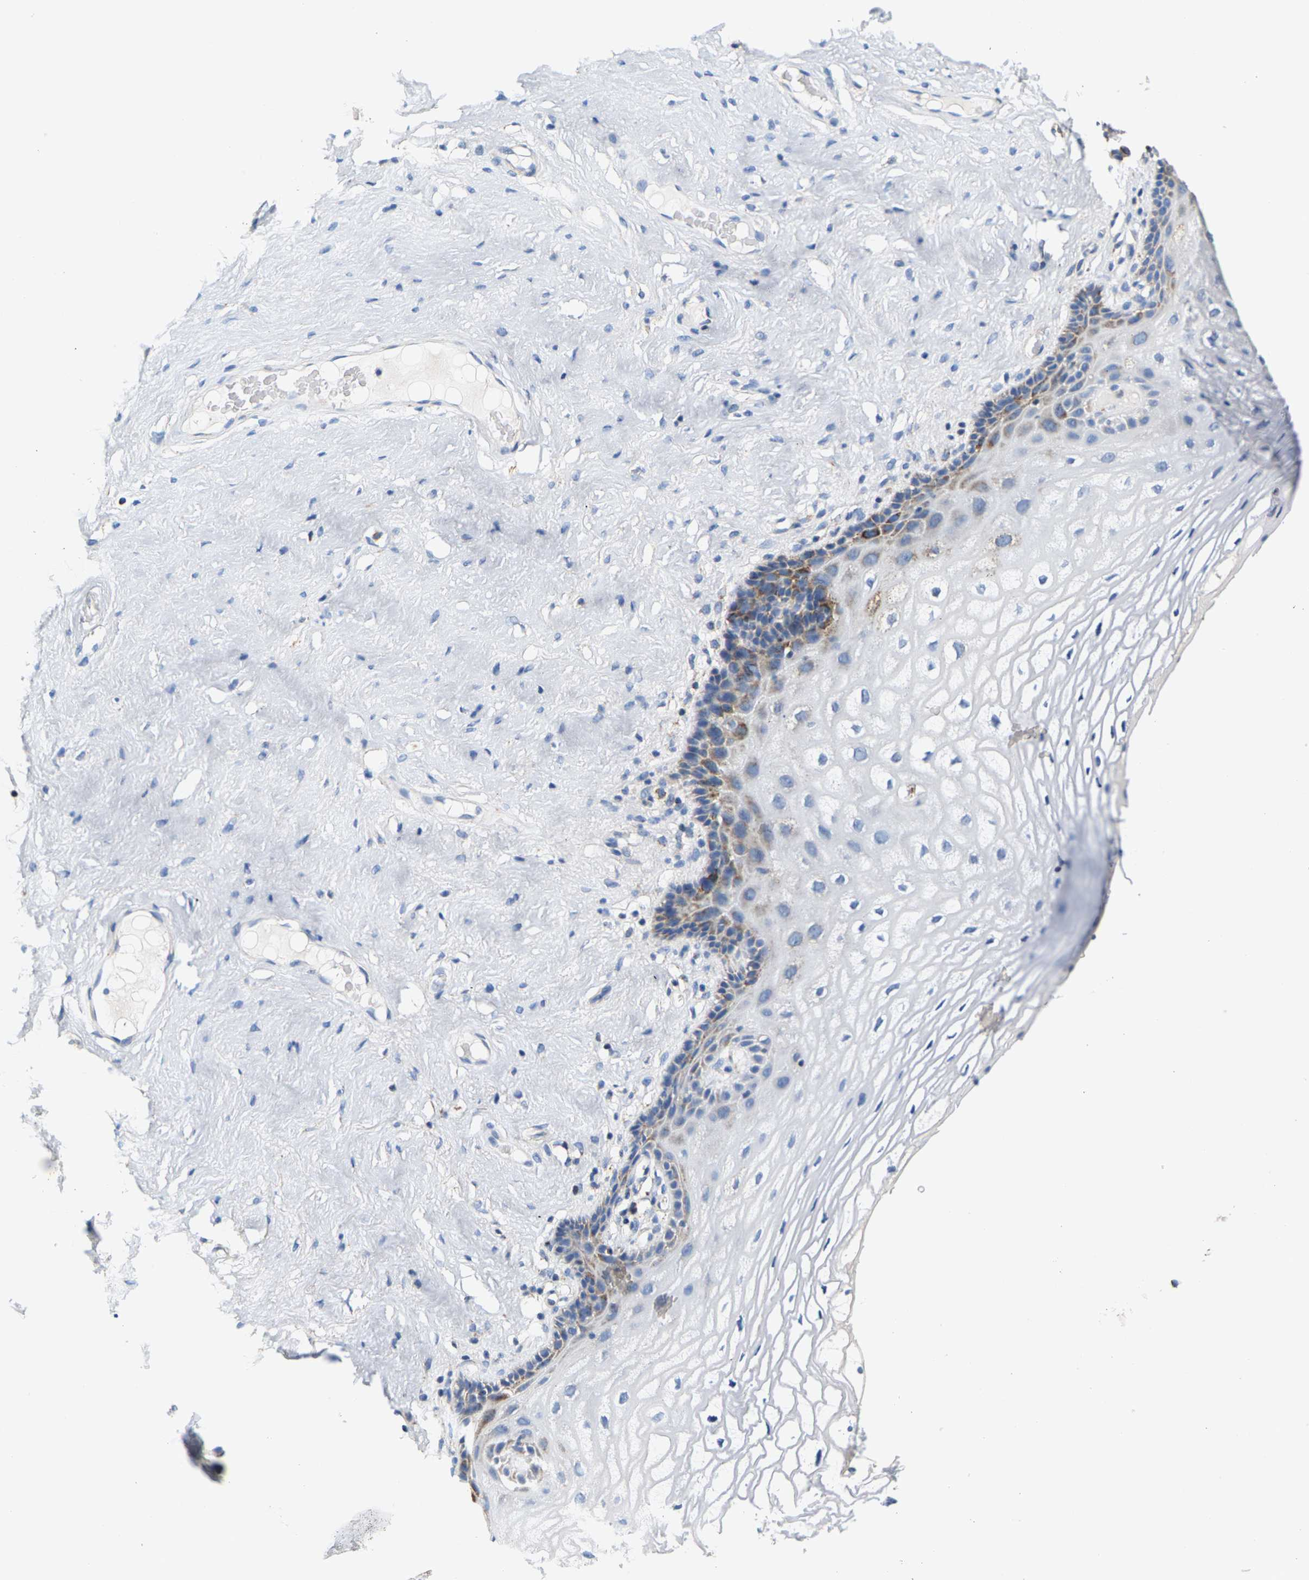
{"staining": {"intensity": "moderate", "quantity": "<25%", "location": "cytoplasmic/membranous"}, "tissue": "vagina", "cell_type": "Squamous epithelial cells", "image_type": "normal", "snomed": [{"axis": "morphology", "description": "Normal tissue, NOS"}, {"axis": "morphology", "description": "Adenocarcinoma, NOS"}, {"axis": "topography", "description": "Rectum"}, {"axis": "topography", "description": "Vagina"}], "caption": "Protein expression analysis of benign human vagina reveals moderate cytoplasmic/membranous expression in approximately <25% of squamous epithelial cells.", "gene": "SHMT2", "patient": {"sex": "female", "age": 71}}